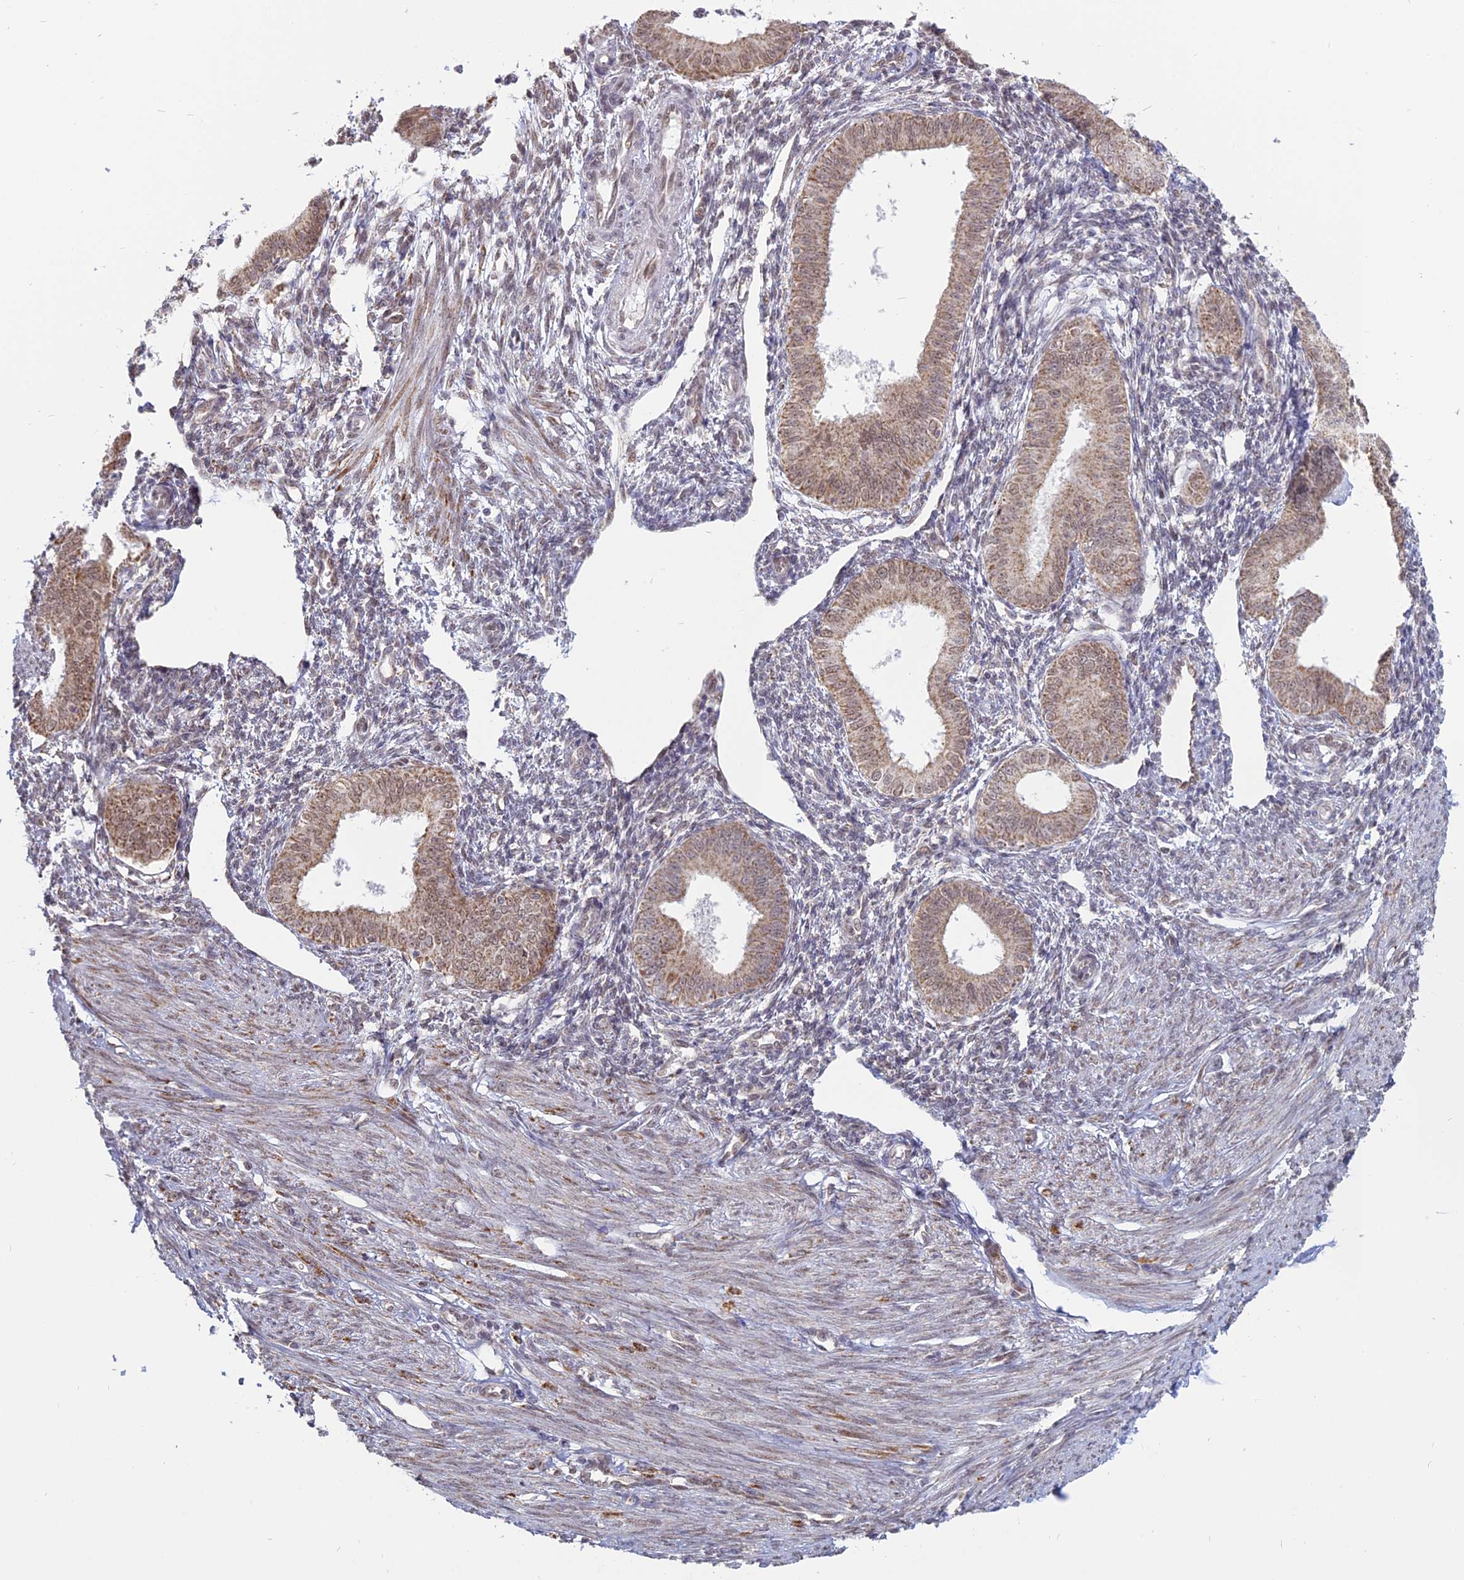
{"staining": {"intensity": "weak", "quantity": "<25%", "location": "nuclear"}, "tissue": "endometrium", "cell_type": "Cells in endometrial stroma", "image_type": "normal", "snomed": [{"axis": "morphology", "description": "Normal tissue, NOS"}, {"axis": "topography", "description": "Uterus"}, {"axis": "topography", "description": "Endometrium"}], "caption": "Image shows no protein staining in cells in endometrial stroma of unremarkable endometrium. The staining is performed using DAB (3,3'-diaminobenzidine) brown chromogen with nuclei counter-stained in using hematoxylin.", "gene": "ARHGAP40", "patient": {"sex": "female", "age": 48}}